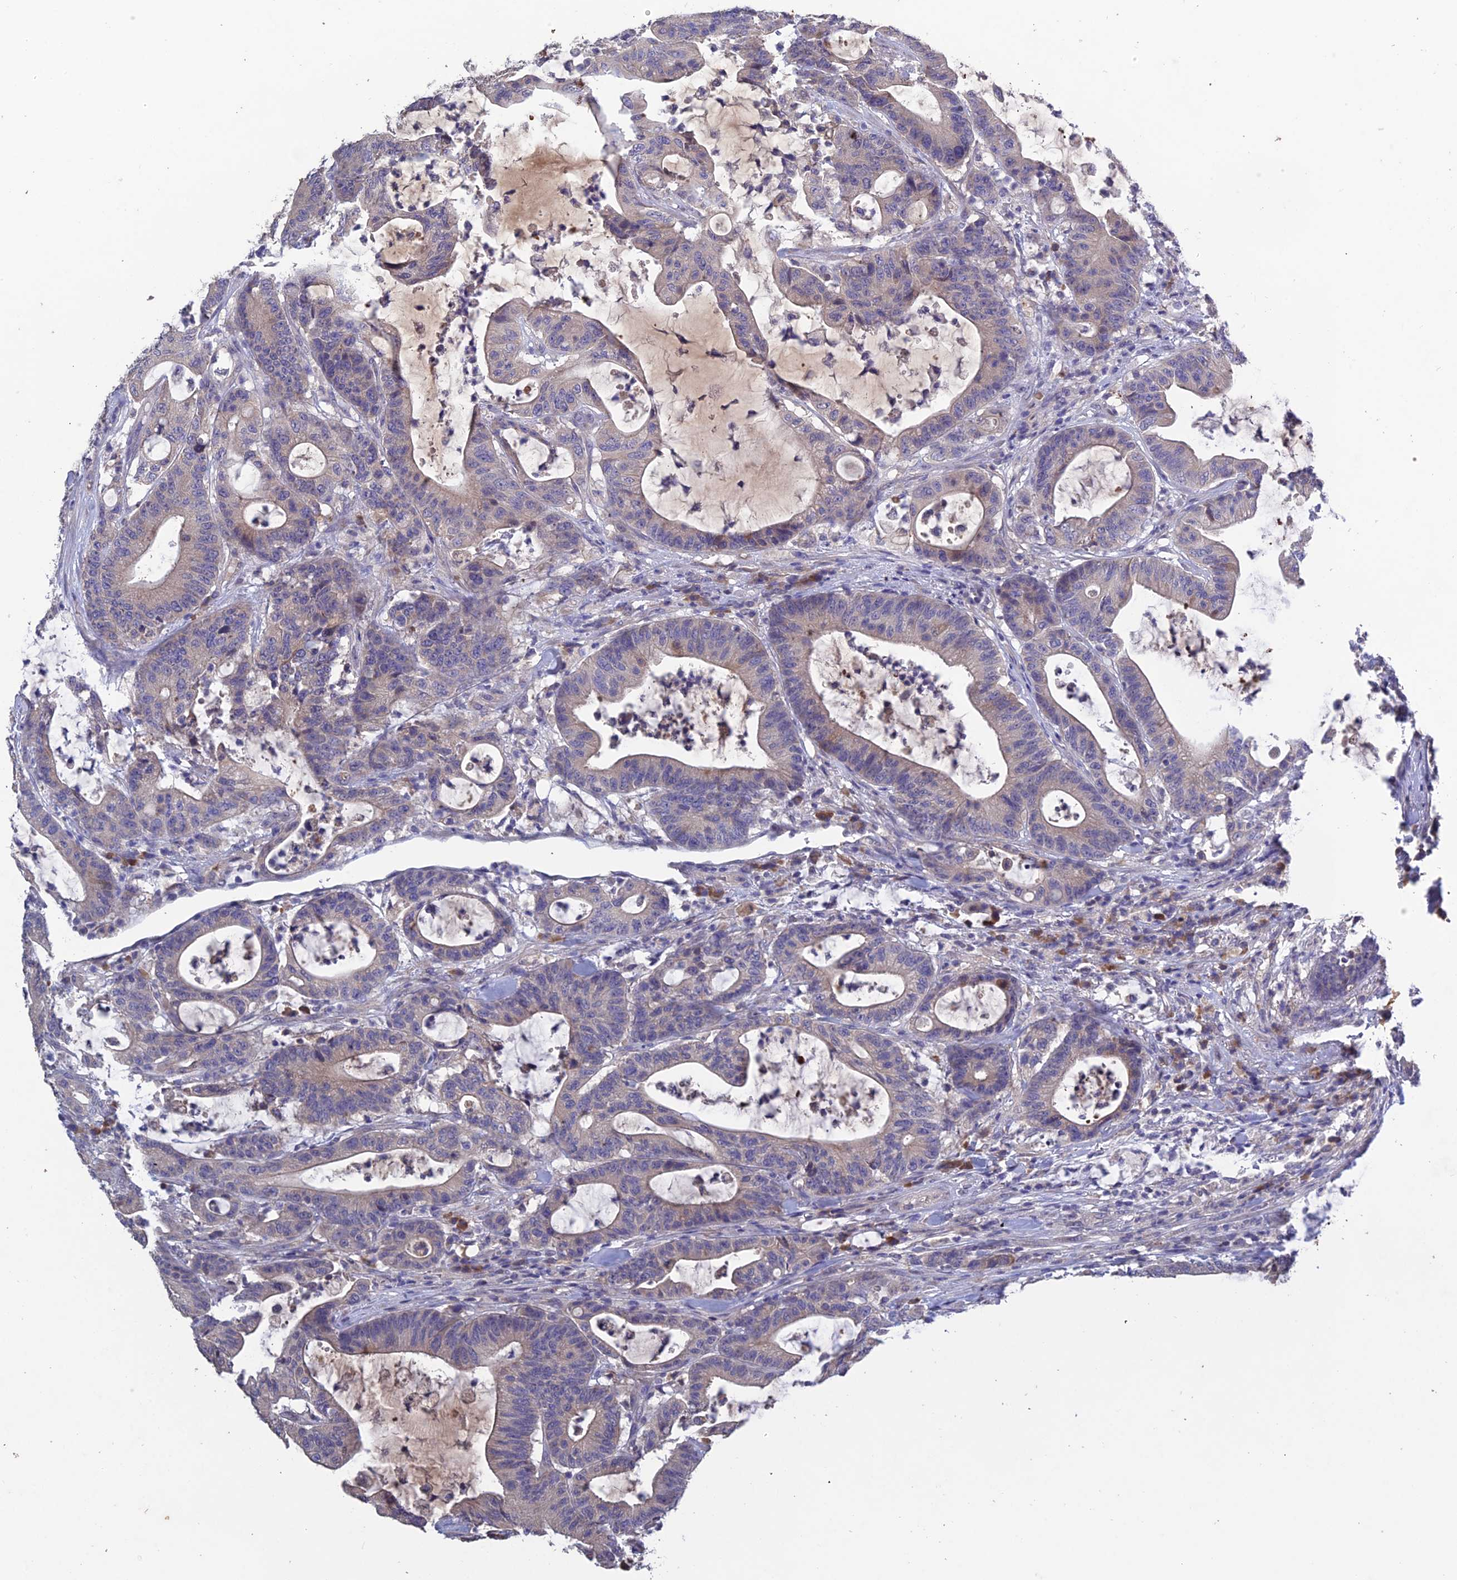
{"staining": {"intensity": "weak", "quantity": "<25%", "location": "cytoplasmic/membranous"}, "tissue": "colorectal cancer", "cell_type": "Tumor cells", "image_type": "cancer", "snomed": [{"axis": "morphology", "description": "Adenocarcinoma, NOS"}, {"axis": "topography", "description": "Colon"}], "caption": "There is no significant staining in tumor cells of colorectal adenocarcinoma. Nuclei are stained in blue.", "gene": "SLC39A13", "patient": {"sex": "female", "age": 84}}